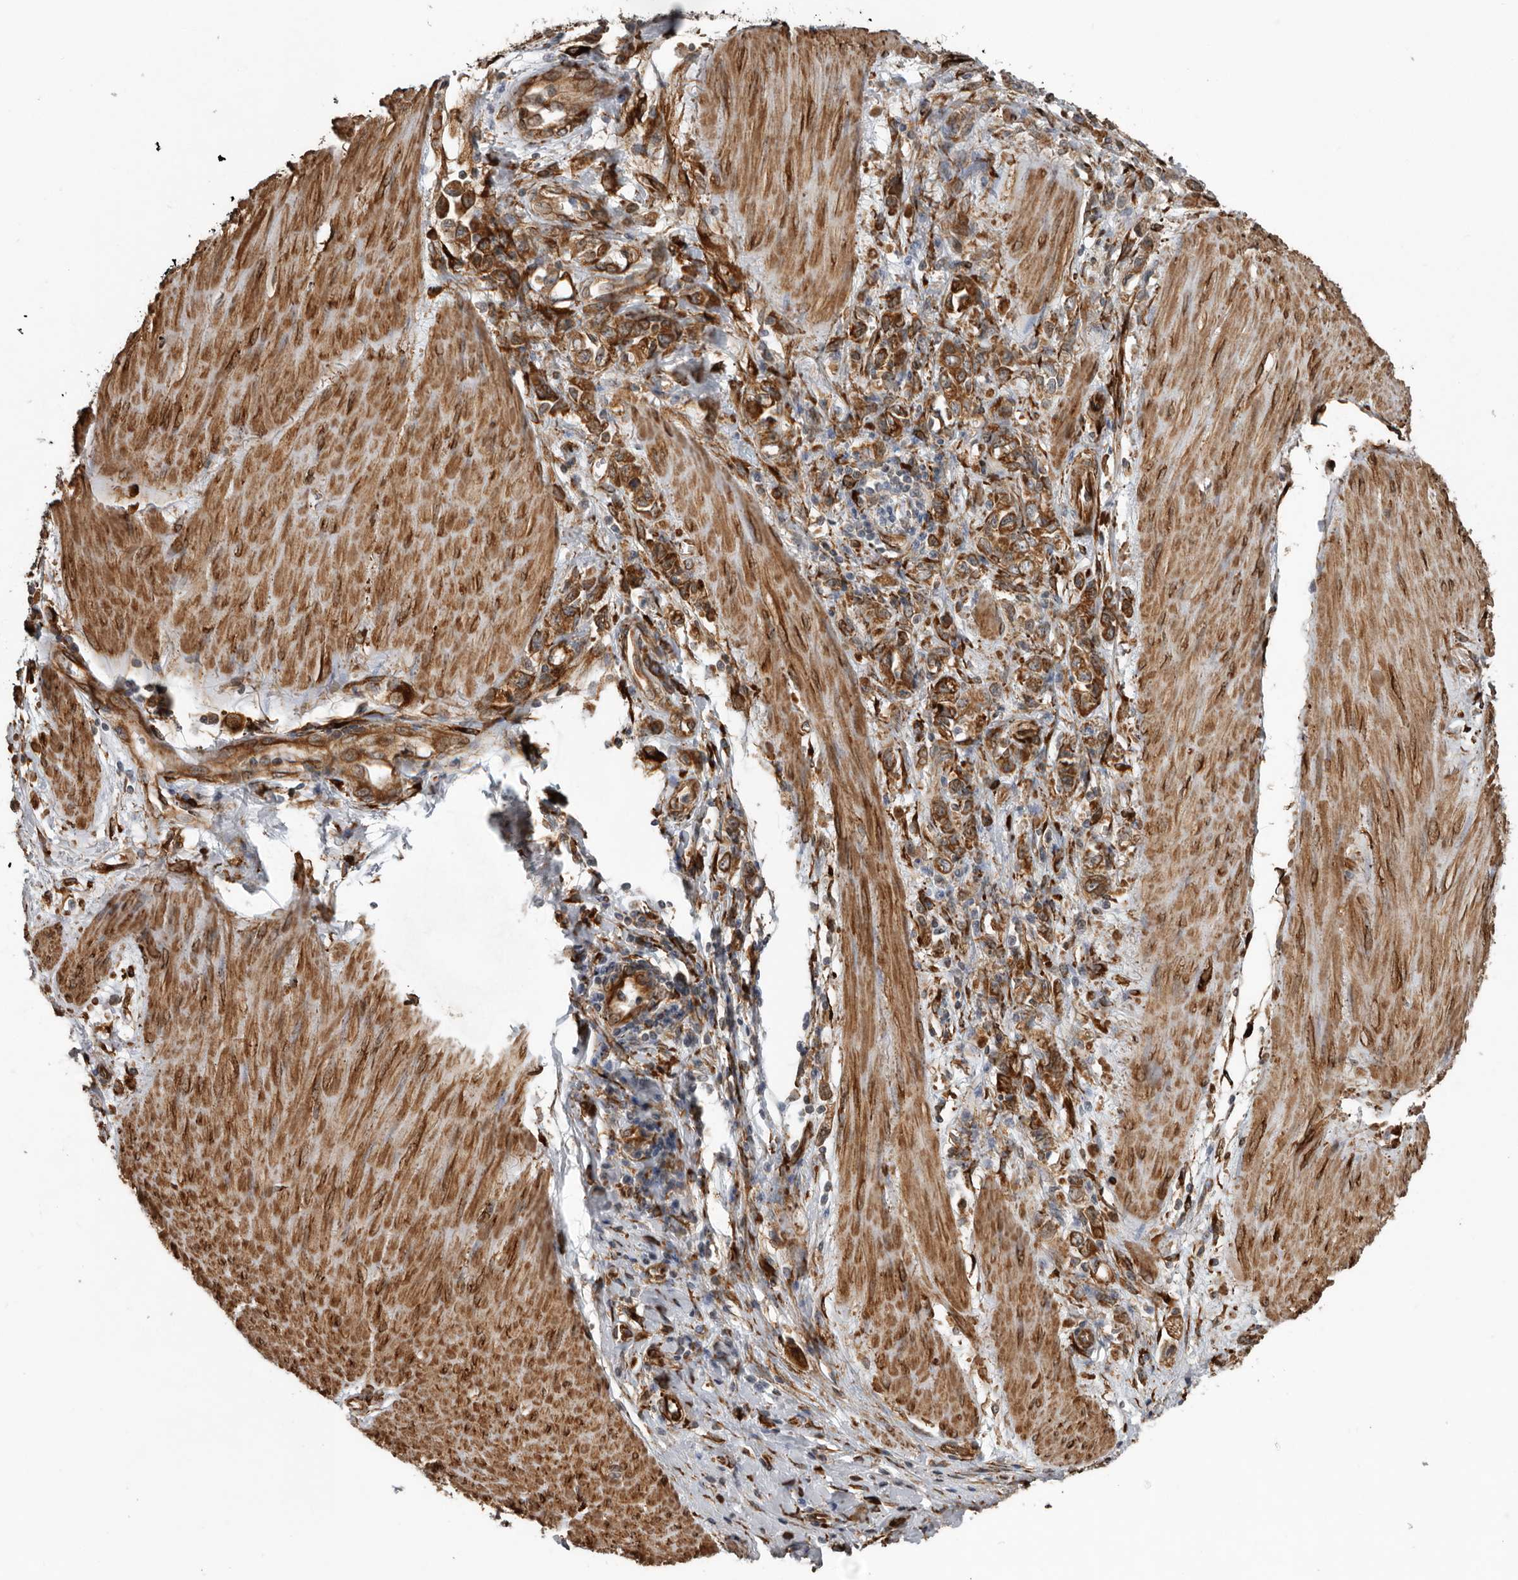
{"staining": {"intensity": "moderate", "quantity": ">75%", "location": "cytoplasmic/membranous"}, "tissue": "stomach cancer", "cell_type": "Tumor cells", "image_type": "cancer", "snomed": [{"axis": "morphology", "description": "Adenocarcinoma, NOS"}, {"axis": "topography", "description": "Stomach"}], "caption": "A brown stain highlights moderate cytoplasmic/membranous staining of a protein in stomach cancer (adenocarcinoma) tumor cells.", "gene": "CEP350", "patient": {"sex": "female", "age": 76}}